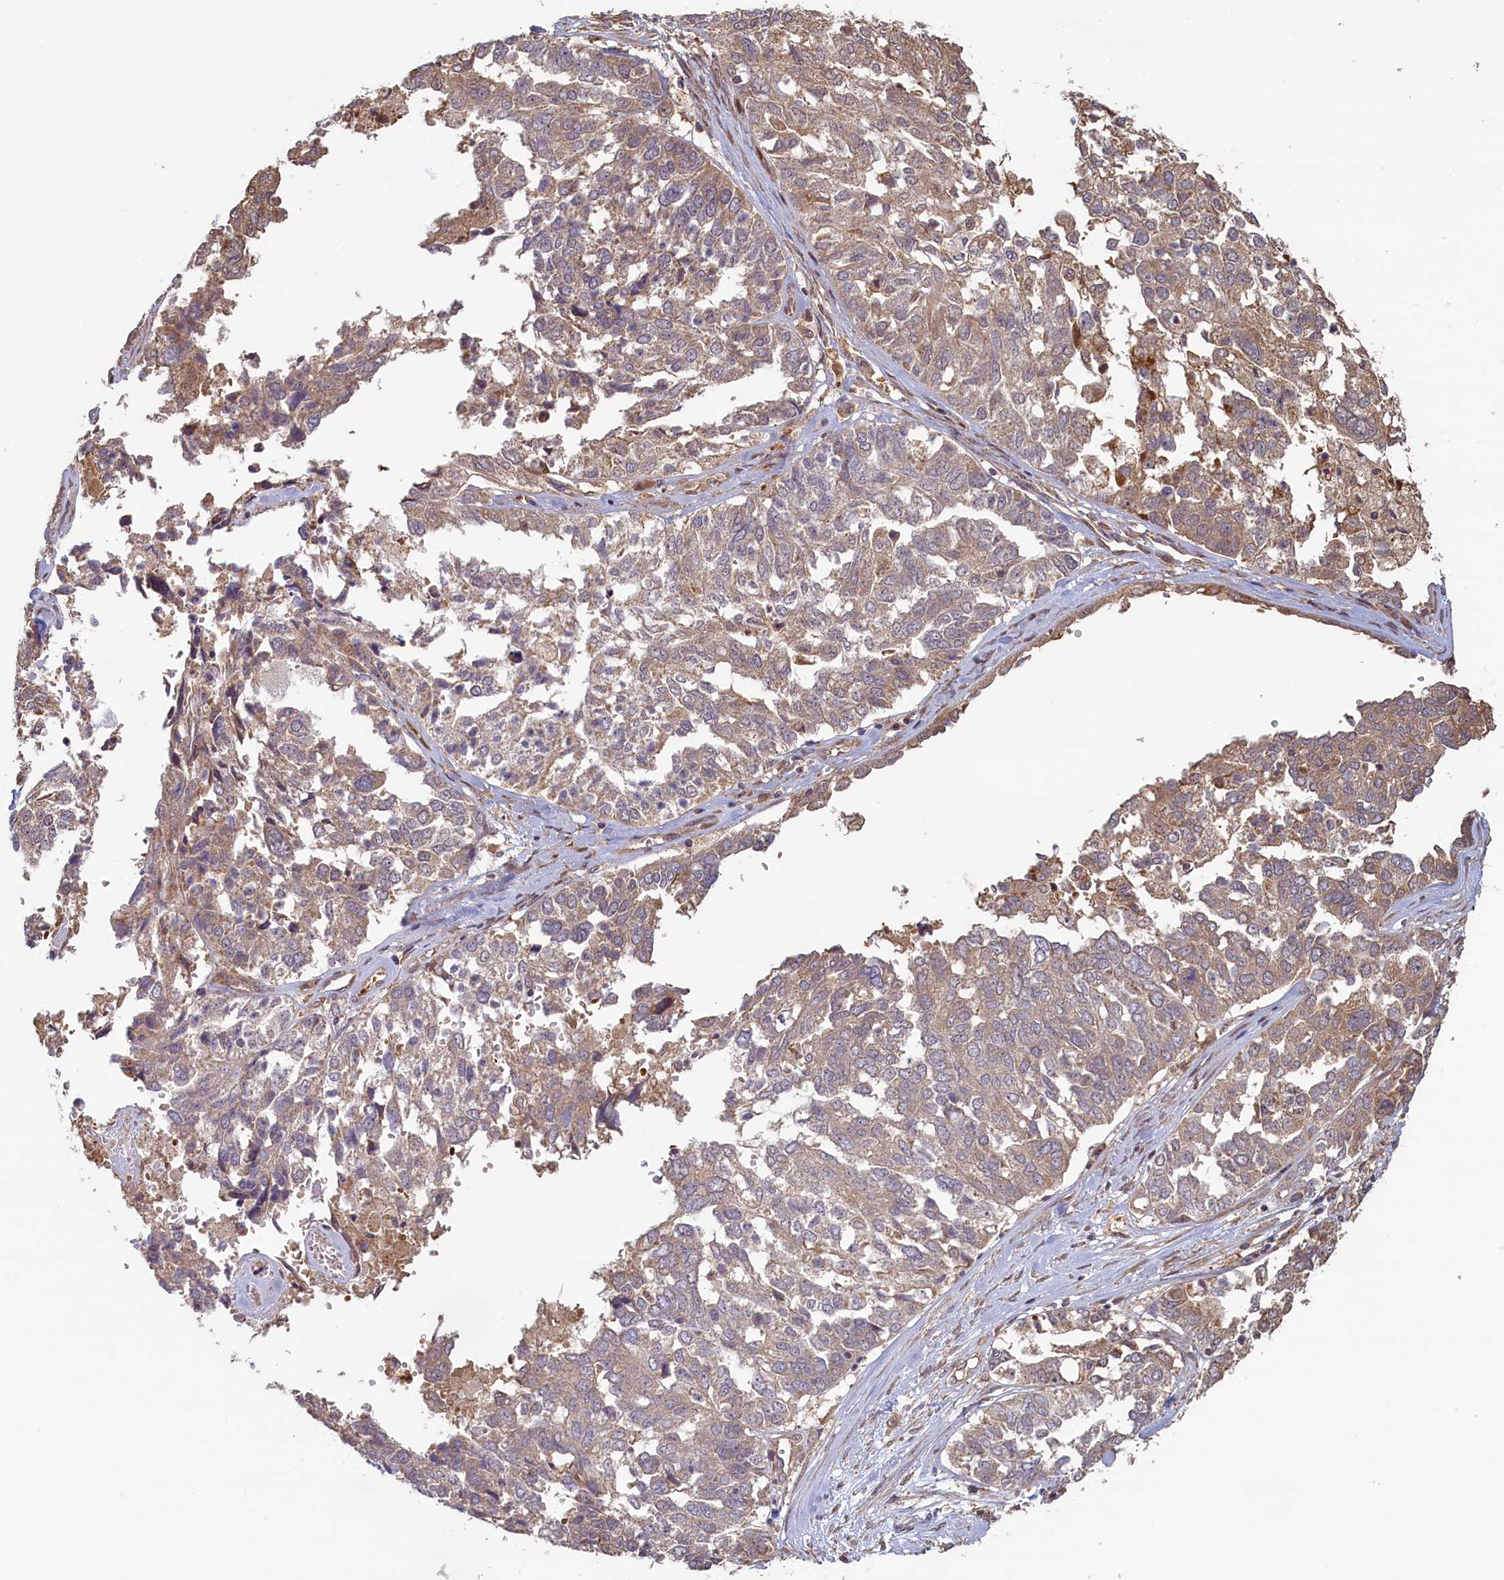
{"staining": {"intensity": "weak", "quantity": "25%-75%", "location": "cytoplasmic/membranous"}, "tissue": "ovarian cancer", "cell_type": "Tumor cells", "image_type": "cancer", "snomed": [{"axis": "morphology", "description": "Cystadenocarcinoma, serous, NOS"}, {"axis": "topography", "description": "Ovary"}], "caption": "Ovarian cancer tissue exhibits weak cytoplasmic/membranous positivity in approximately 25%-75% of tumor cells, visualized by immunohistochemistry. (Brightfield microscopy of DAB IHC at high magnification).", "gene": "CIAO2B", "patient": {"sex": "female", "age": 44}}